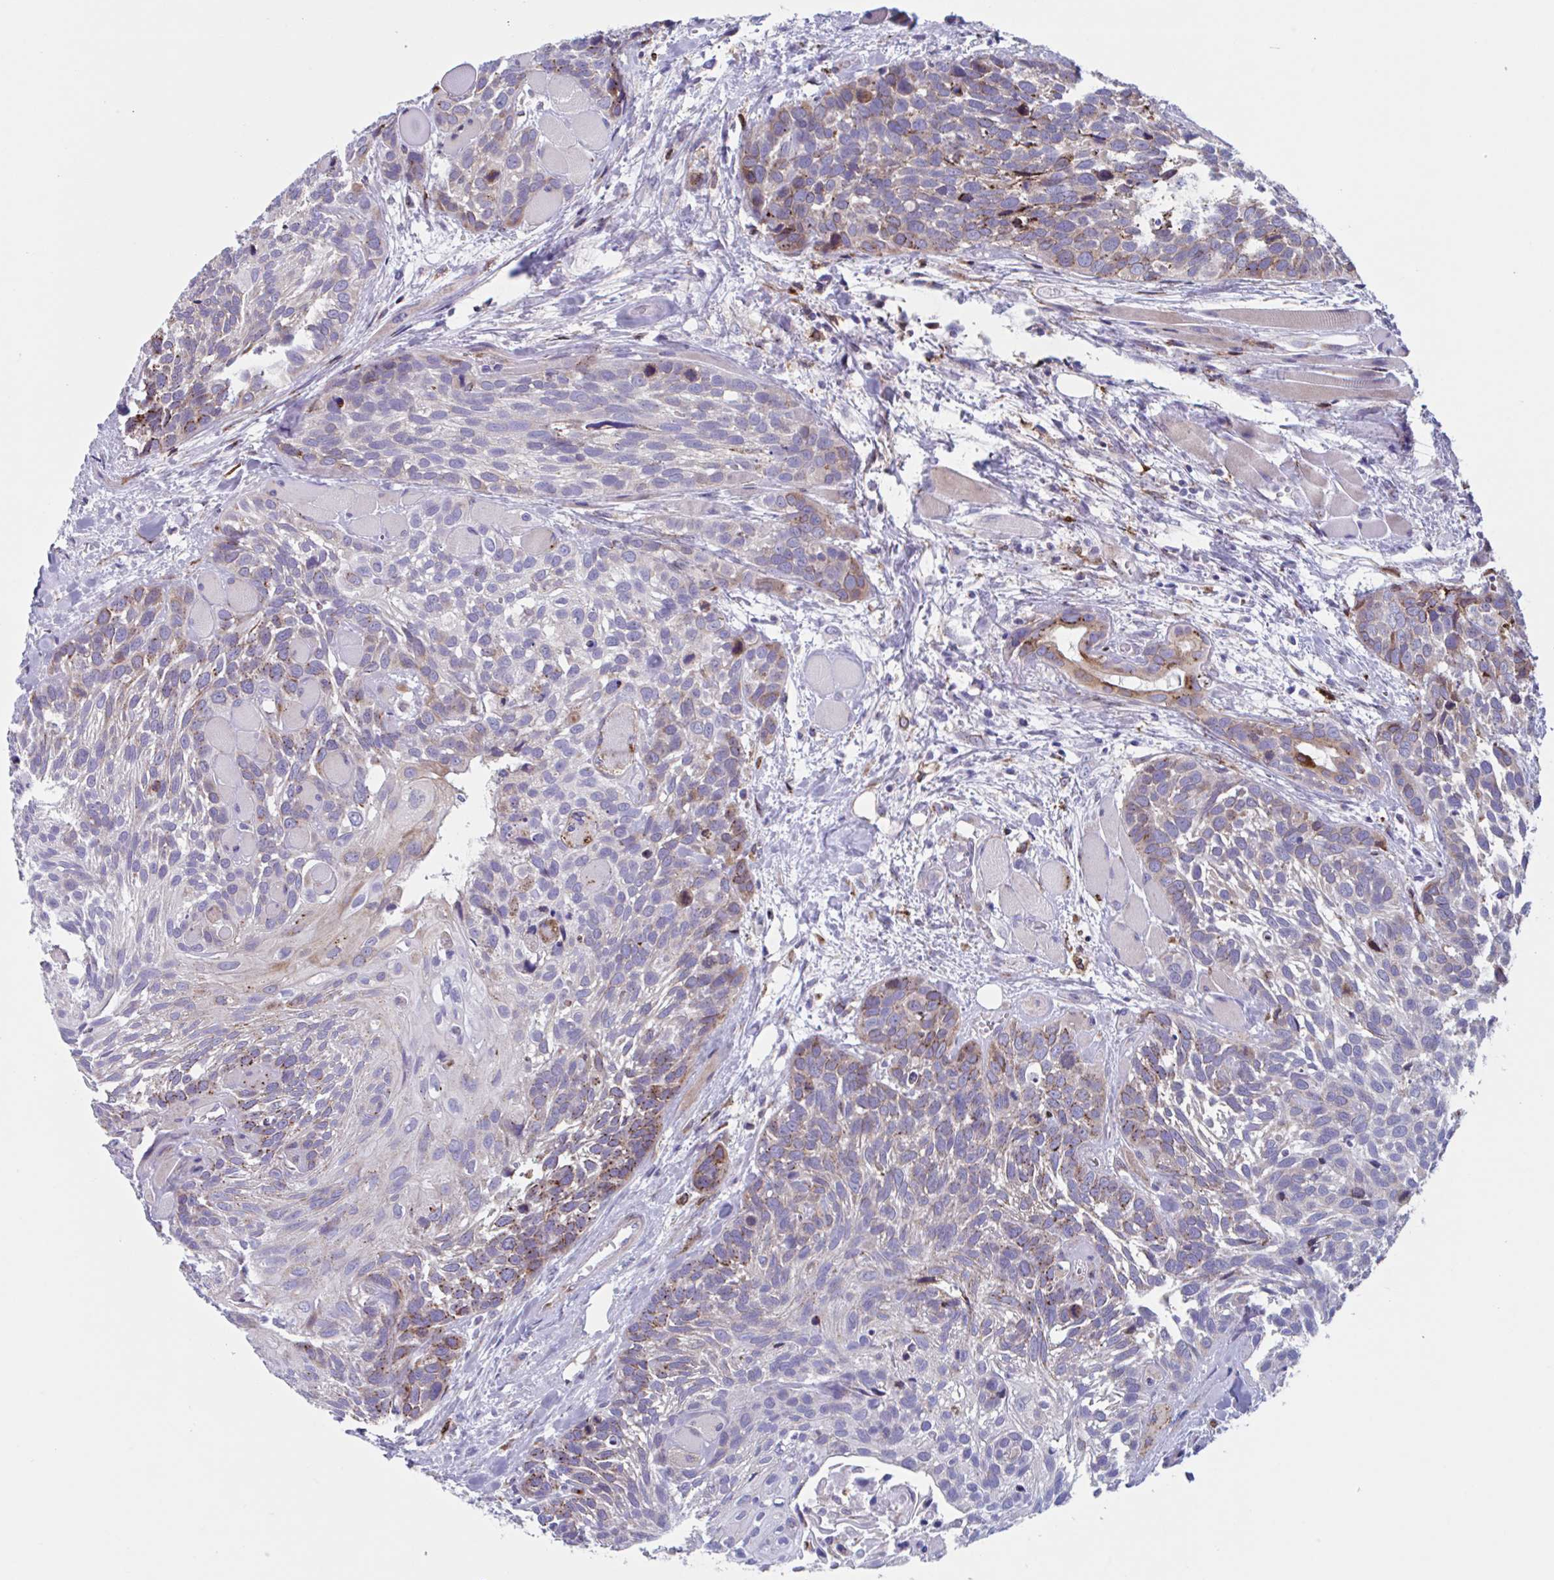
{"staining": {"intensity": "weak", "quantity": "25%-75%", "location": "cytoplasmic/membranous"}, "tissue": "head and neck cancer", "cell_type": "Tumor cells", "image_type": "cancer", "snomed": [{"axis": "morphology", "description": "Squamous cell carcinoma, NOS"}, {"axis": "topography", "description": "Head-Neck"}], "caption": "High-magnification brightfield microscopy of head and neck cancer stained with DAB (brown) and counterstained with hematoxylin (blue). tumor cells exhibit weak cytoplasmic/membranous positivity is present in approximately25%-75% of cells.", "gene": "RFK", "patient": {"sex": "female", "age": 50}}